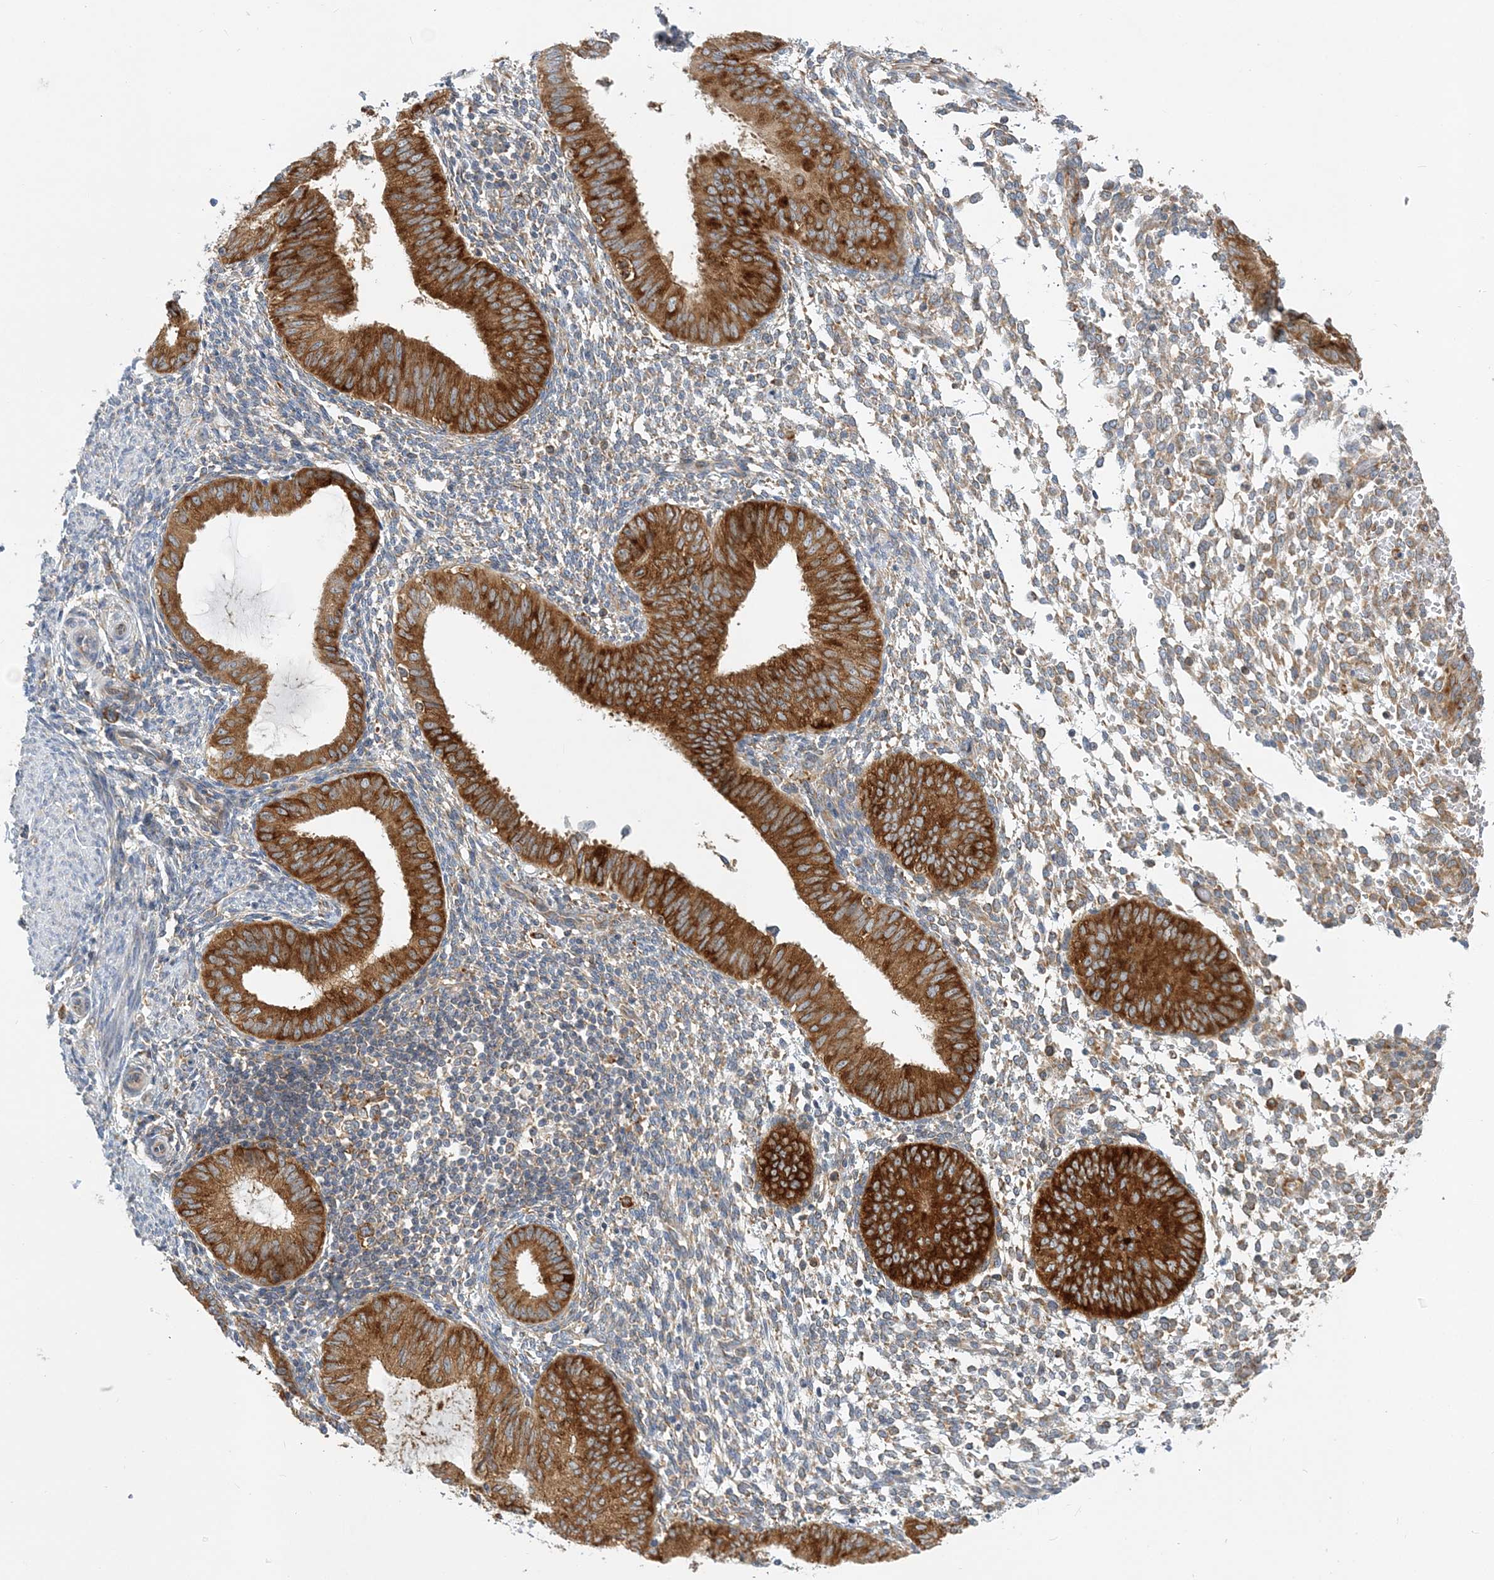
{"staining": {"intensity": "moderate", "quantity": "25%-75%", "location": "cytoplasmic/membranous"}, "tissue": "endometrium", "cell_type": "Cells in endometrial stroma", "image_type": "normal", "snomed": [{"axis": "morphology", "description": "Normal tissue, NOS"}, {"axis": "topography", "description": "Uterus"}, {"axis": "topography", "description": "Endometrium"}], "caption": "A micrograph of human endometrium stained for a protein reveals moderate cytoplasmic/membranous brown staining in cells in endometrial stroma. Using DAB (brown) and hematoxylin (blue) stains, captured at high magnification using brightfield microscopy.", "gene": "LARP4B", "patient": {"sex": "female", "age": 48}}